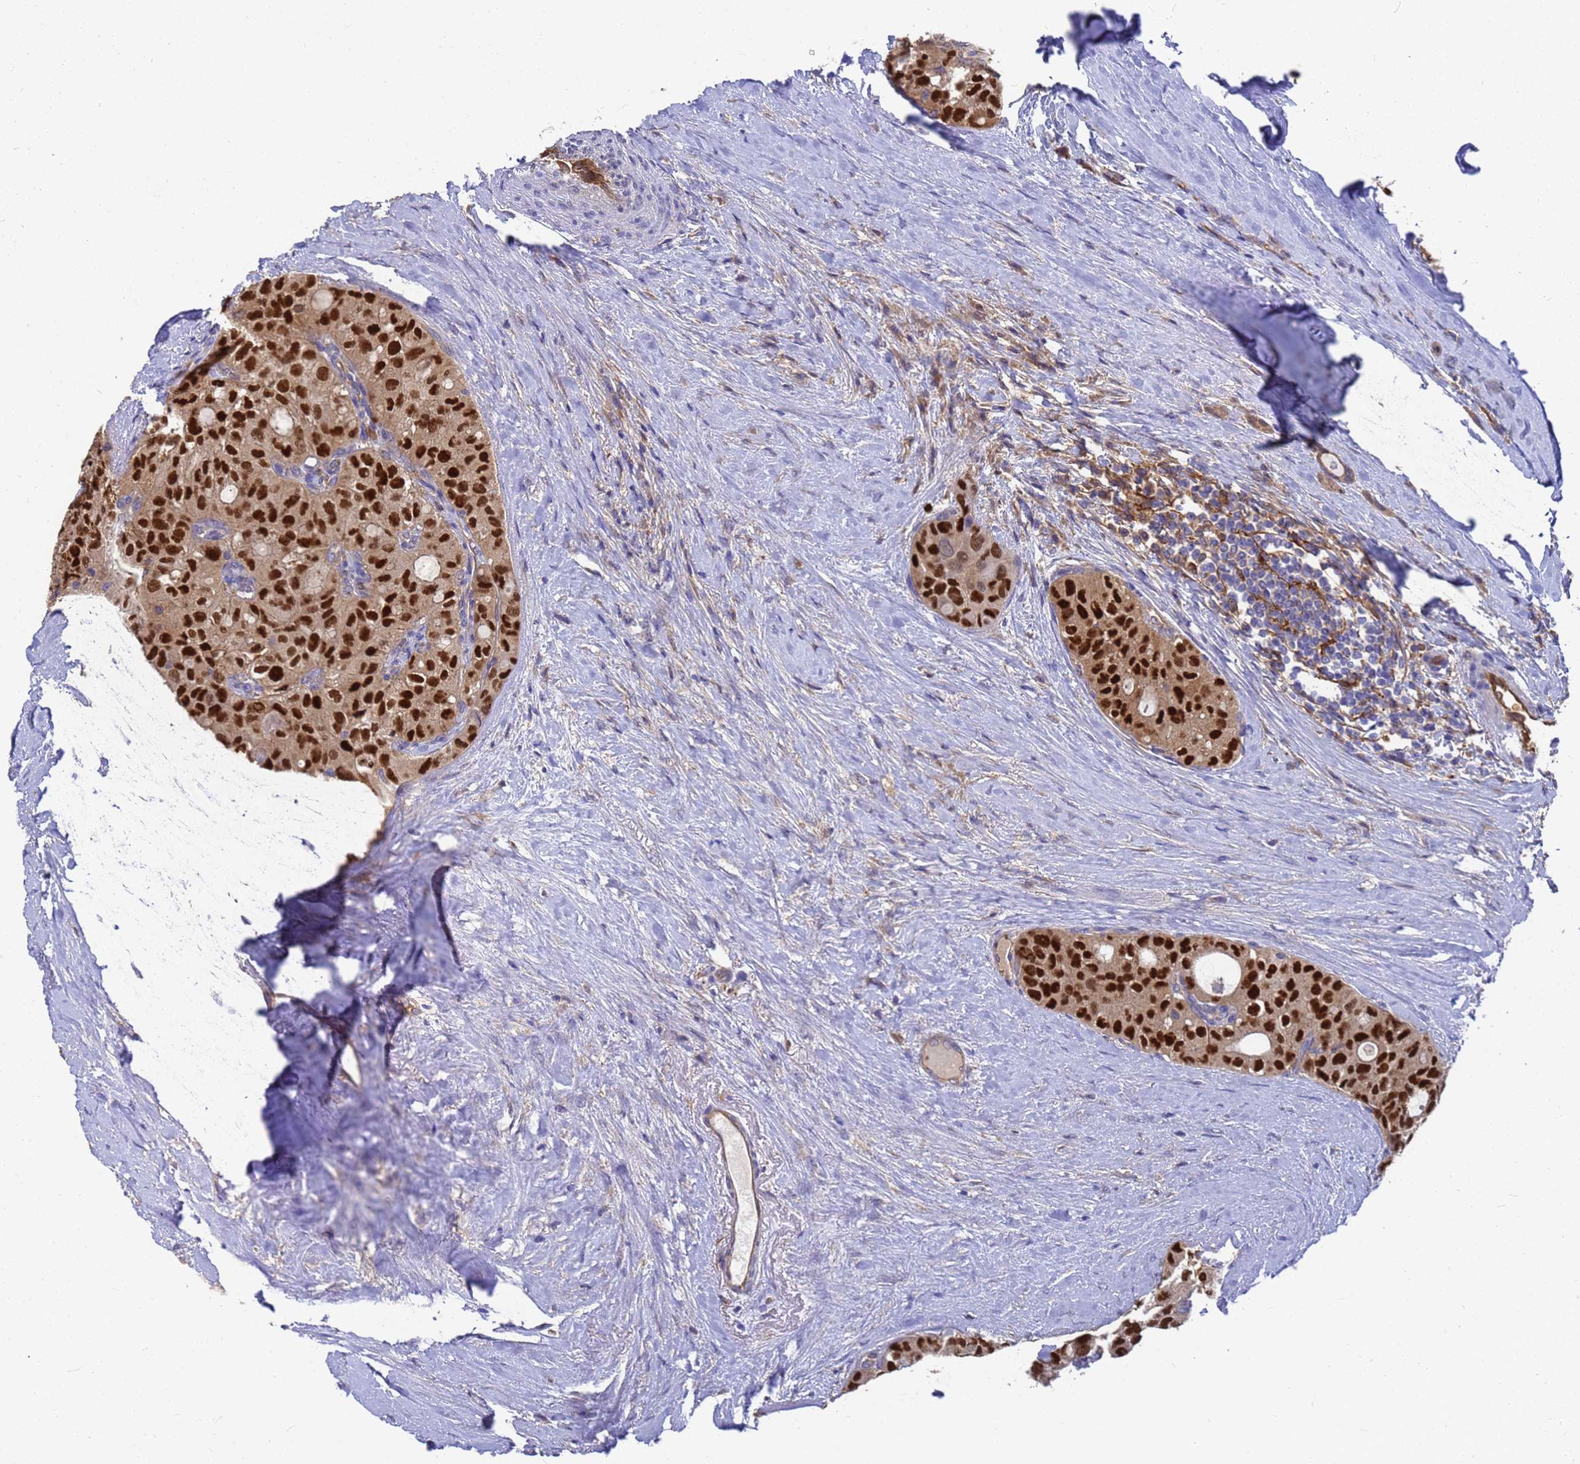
{"staining": {"intensity": "strong", "quantity": ">75%", "location": "cytoplasmic/membranous,nuclear"}, "tissue": "thyroid cancer", "cell_type": "Tumor cells", "image_type": "cancer", "snomed": [{"axis": "morphology", "description": "Follicular adenoma carcinoma, NOS"}, {"axis": "topography", "description": "Thyroid gland"}], "caption": "Thyroid cancer was stained to show a protein in brown. There is high levels of strong cytoplasmic/membranous and nuclear staining in about >75% of tumor cells.", "gene": "SLC35E2B", "patient": {"sex": "male", "age": 75}}